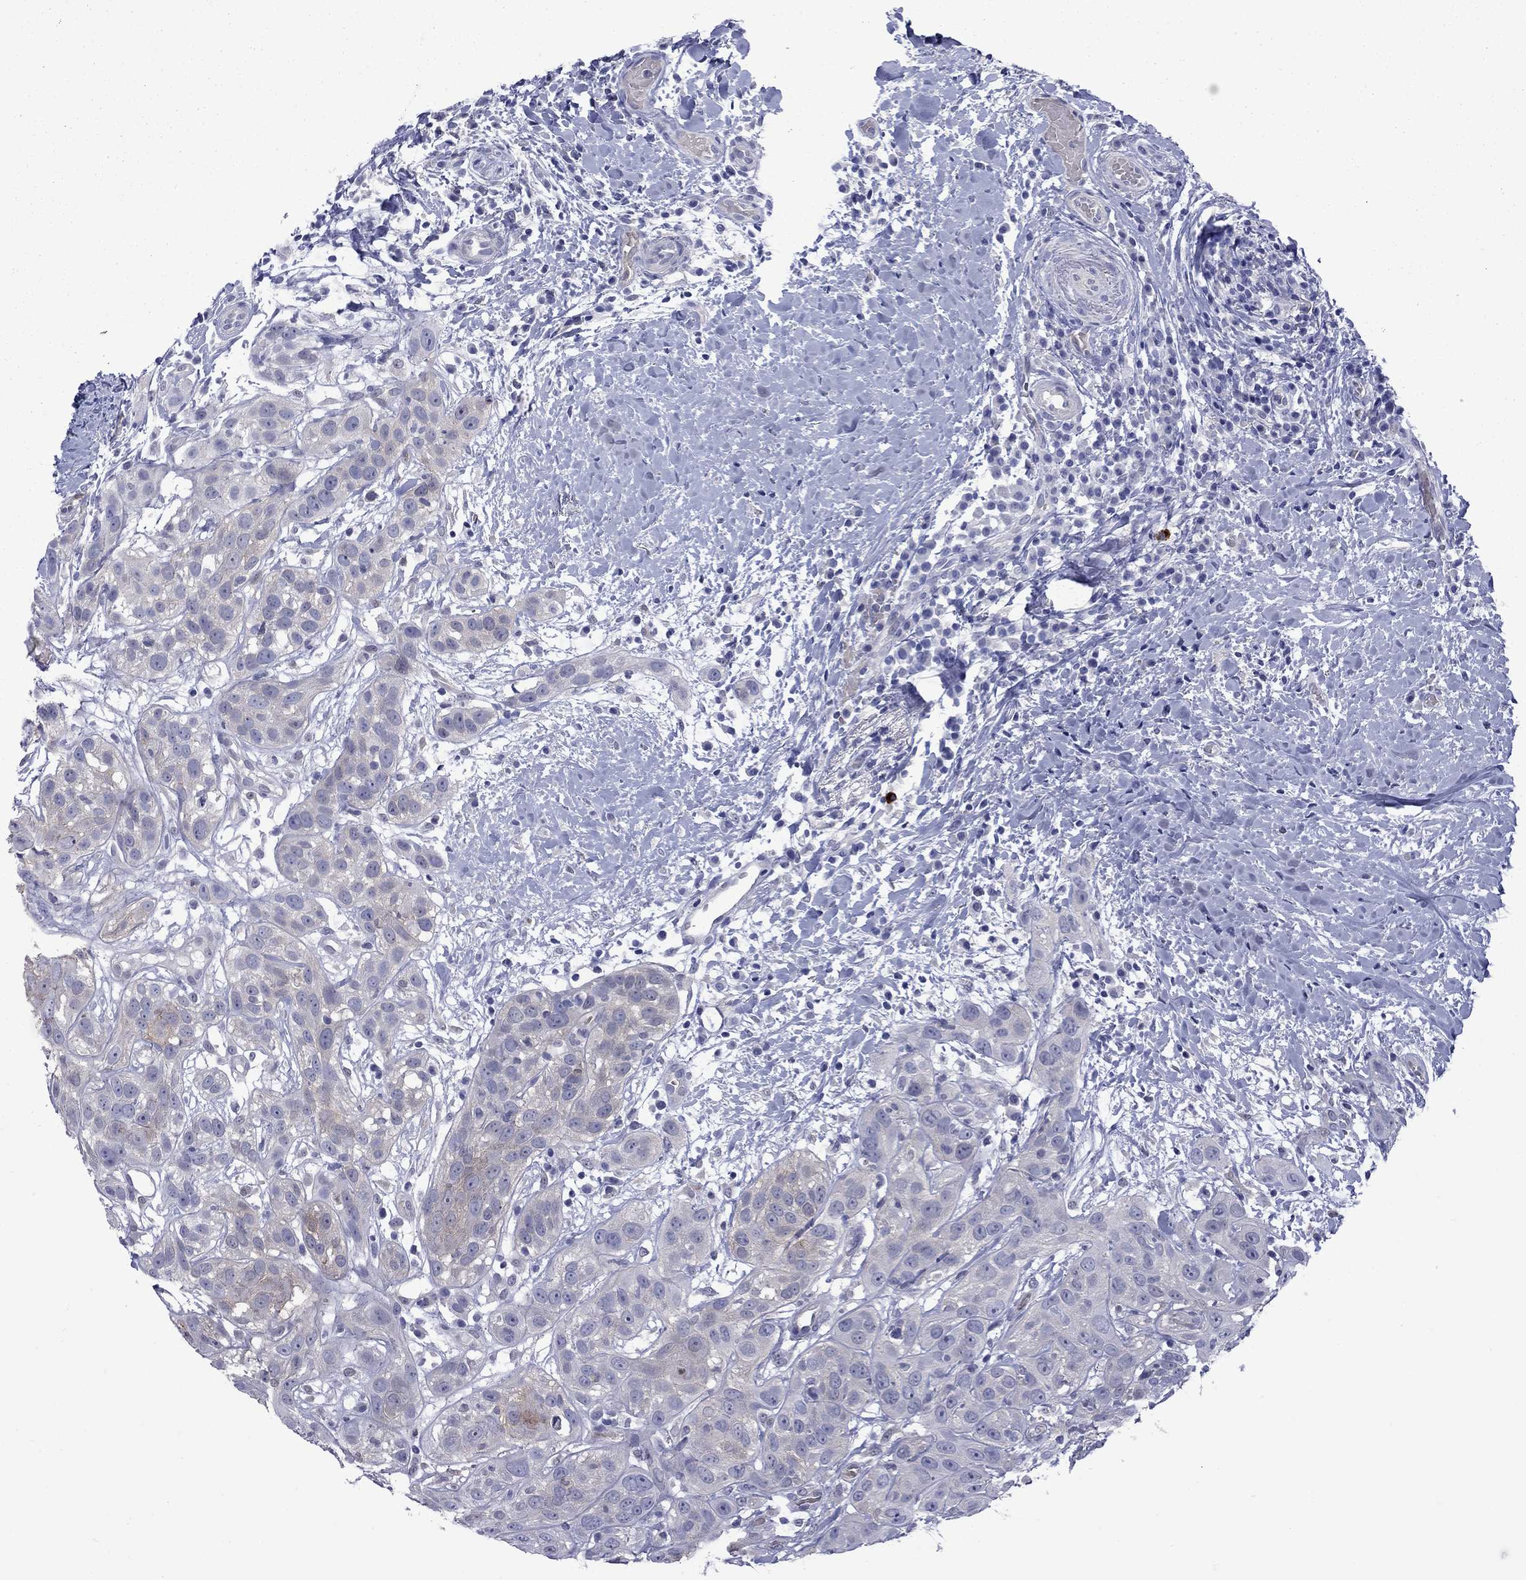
{"staining": {"intensity": "weak", "quantity": "<25%", "location": "cytoplasmic/membranous"}, "tissue": "head and neck cancer", "cell_type": "Tumor cells", "image_type": "cancer", "snomed": [{"axis": "morphology", "description": "Normal tissue, NOS"}, {"axis": "morphology", "description": "Squamous cell carcinoma, NOS"}, {"axis": "topography", "description": "Oral tissue"}, {"axis": "topography", "description": "Salivary gland"}, {"axis": "topography", "description": "Head-Neck"}], "caption": "Photomicrograph shows no protein staining in tumor cells of head and neck squamous cell carcinoma tissue.", "gene": "CTNNBIP1", "patient": {"sex": "female", "age": 62}}